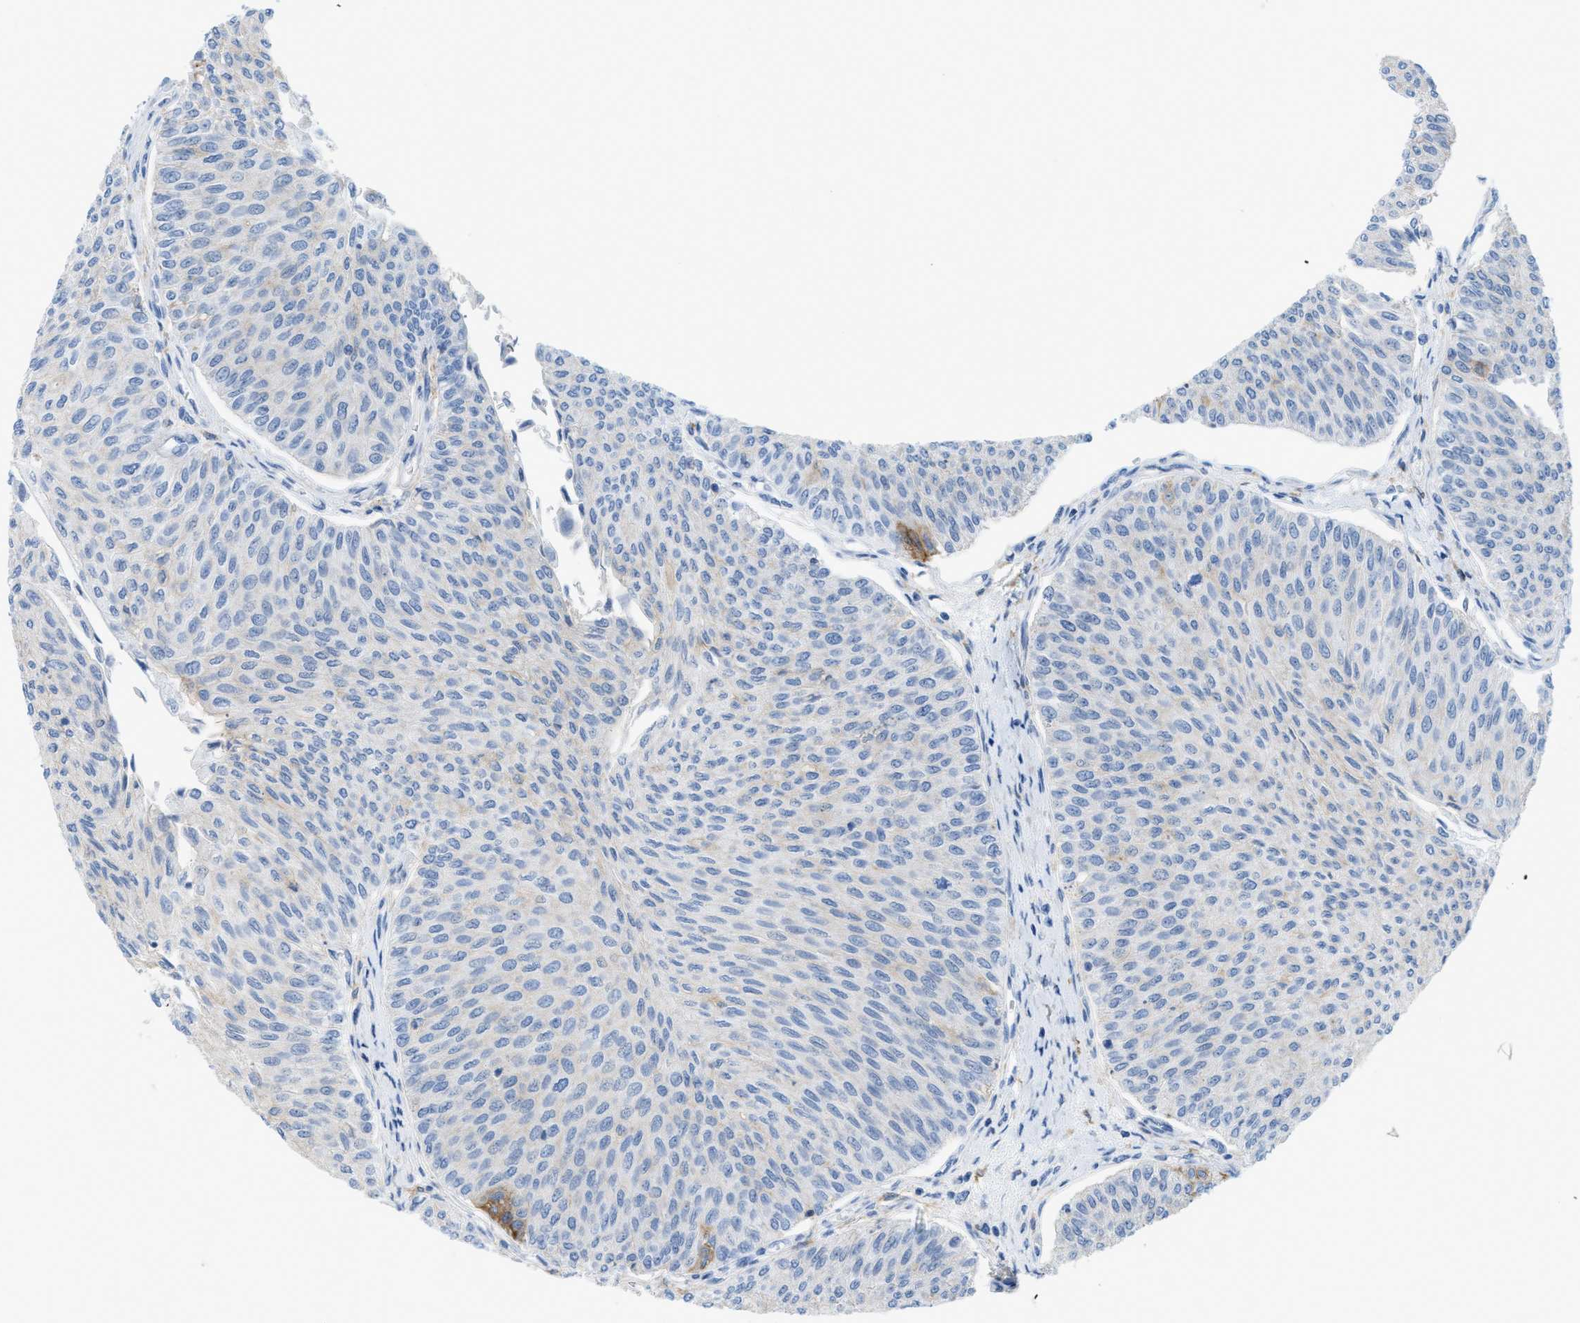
{"staining": {"intensity": "negative", "quantity": "none", "location": "none"}, "tissue": "urothelial cancer", "cell_type": "Tumor cells", "image_type": "cancer", "snomed": [{"axis": "morphology", "description": "Urothelial carcinoma, Low grade"}, {"axis": "topography", "description": "Urinary bladder"}], "caption": "Protein analysis of urothelial carcinoma (low-grade) reveals no significant staining in tumor cells.", "gene": "SLC3A2", "patient": {"sex": "male", "age": 78}}